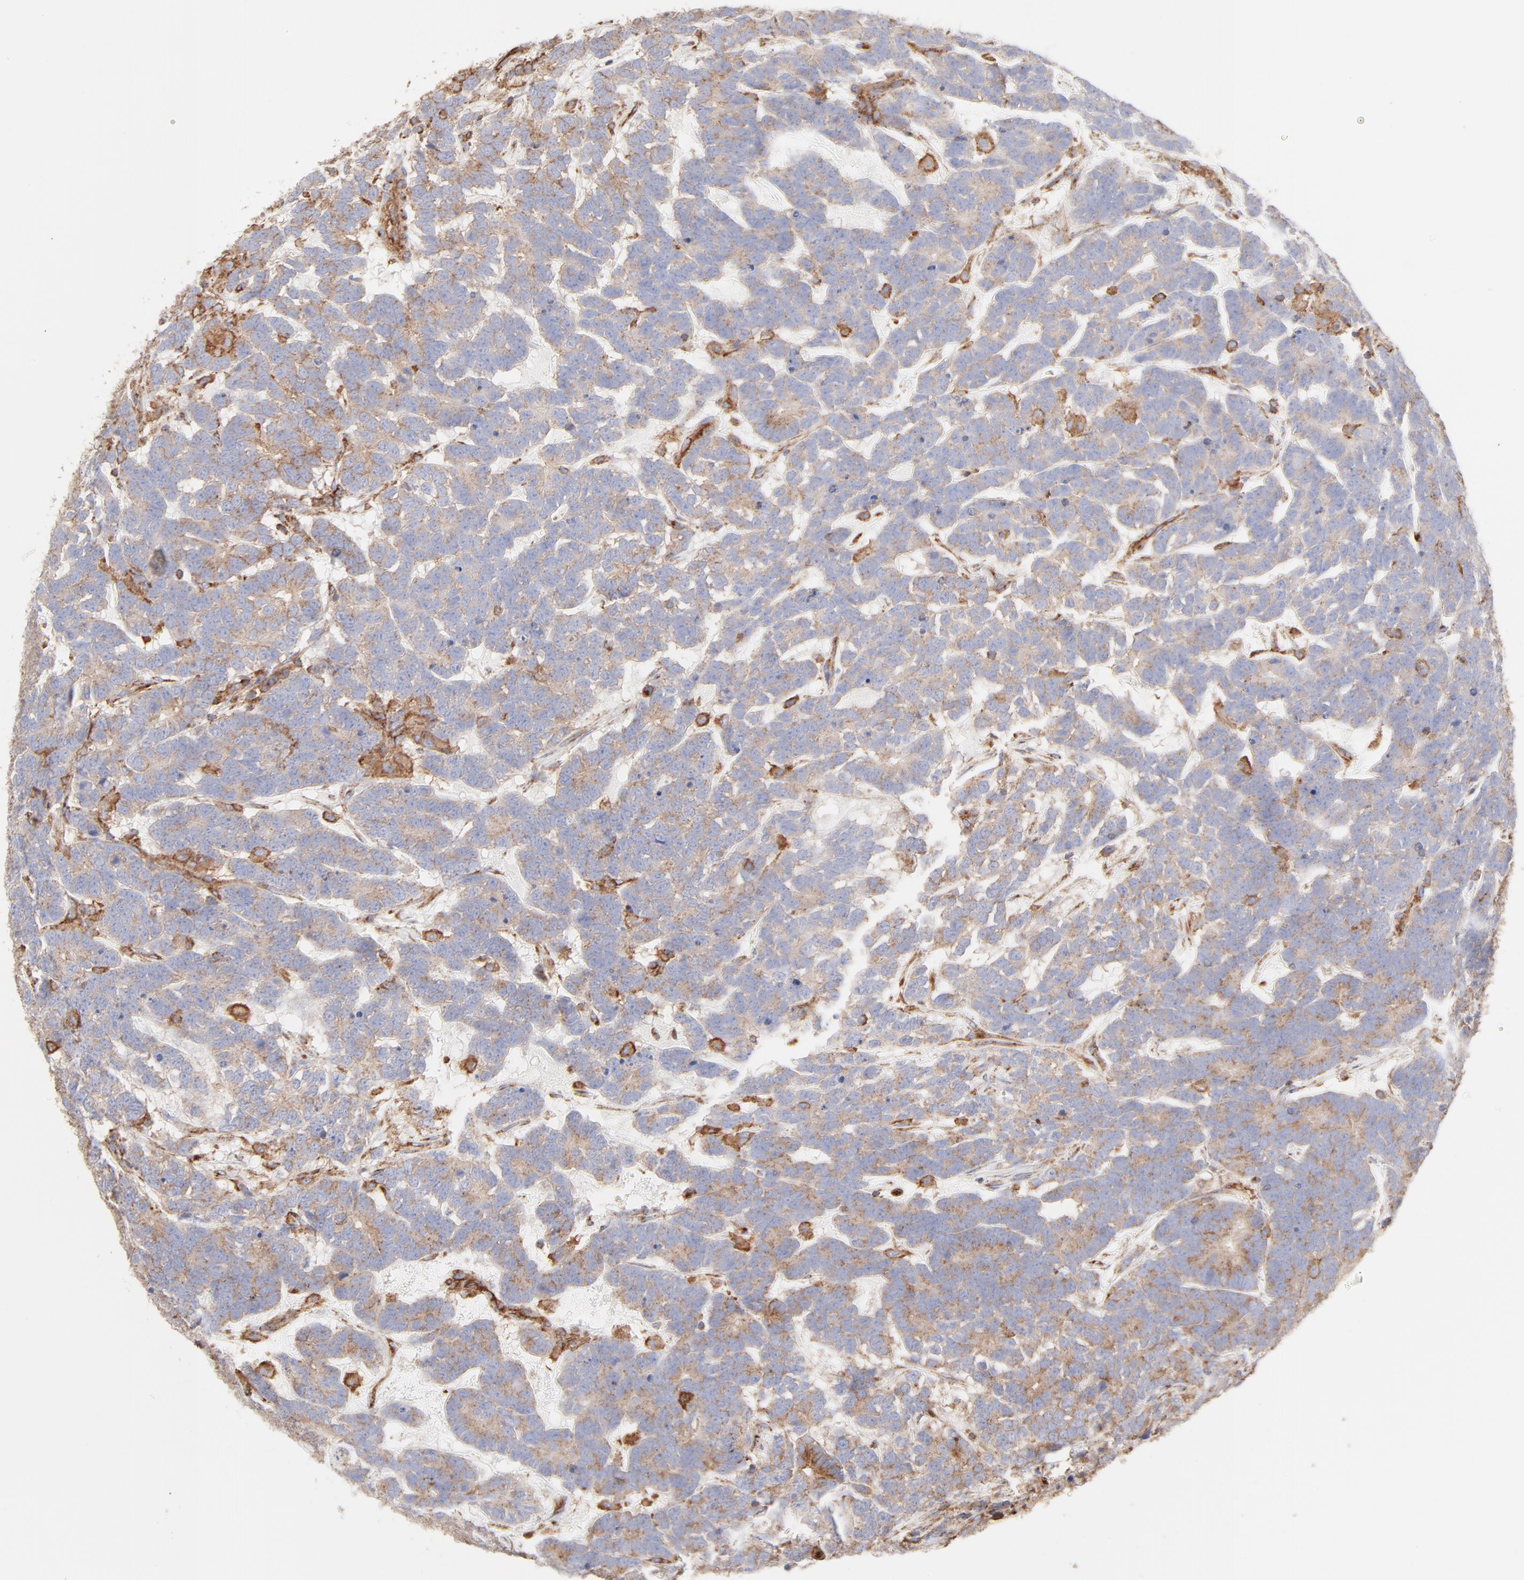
{"staining": {"intensity": "moderate", "quantity": ">75%", "location": "cytoplasmic/membranous"}, "tissue": "testis cancer", "cell_type": "Tumor cells", "image_type": "cancer", "snomed": [{"axis": "morphology", "description": "Carcinoma, Embryonal, NOS"}, {"axis": "topography", "description": "Testis"}], "caption": "Human testis cancer stained for a protein (brown) shows moderate cytoplasmic/membranous positive expression in about >75% of tumor cells.", "gene": "CLTB", "patient": {"sex": "male", "age": 26}}